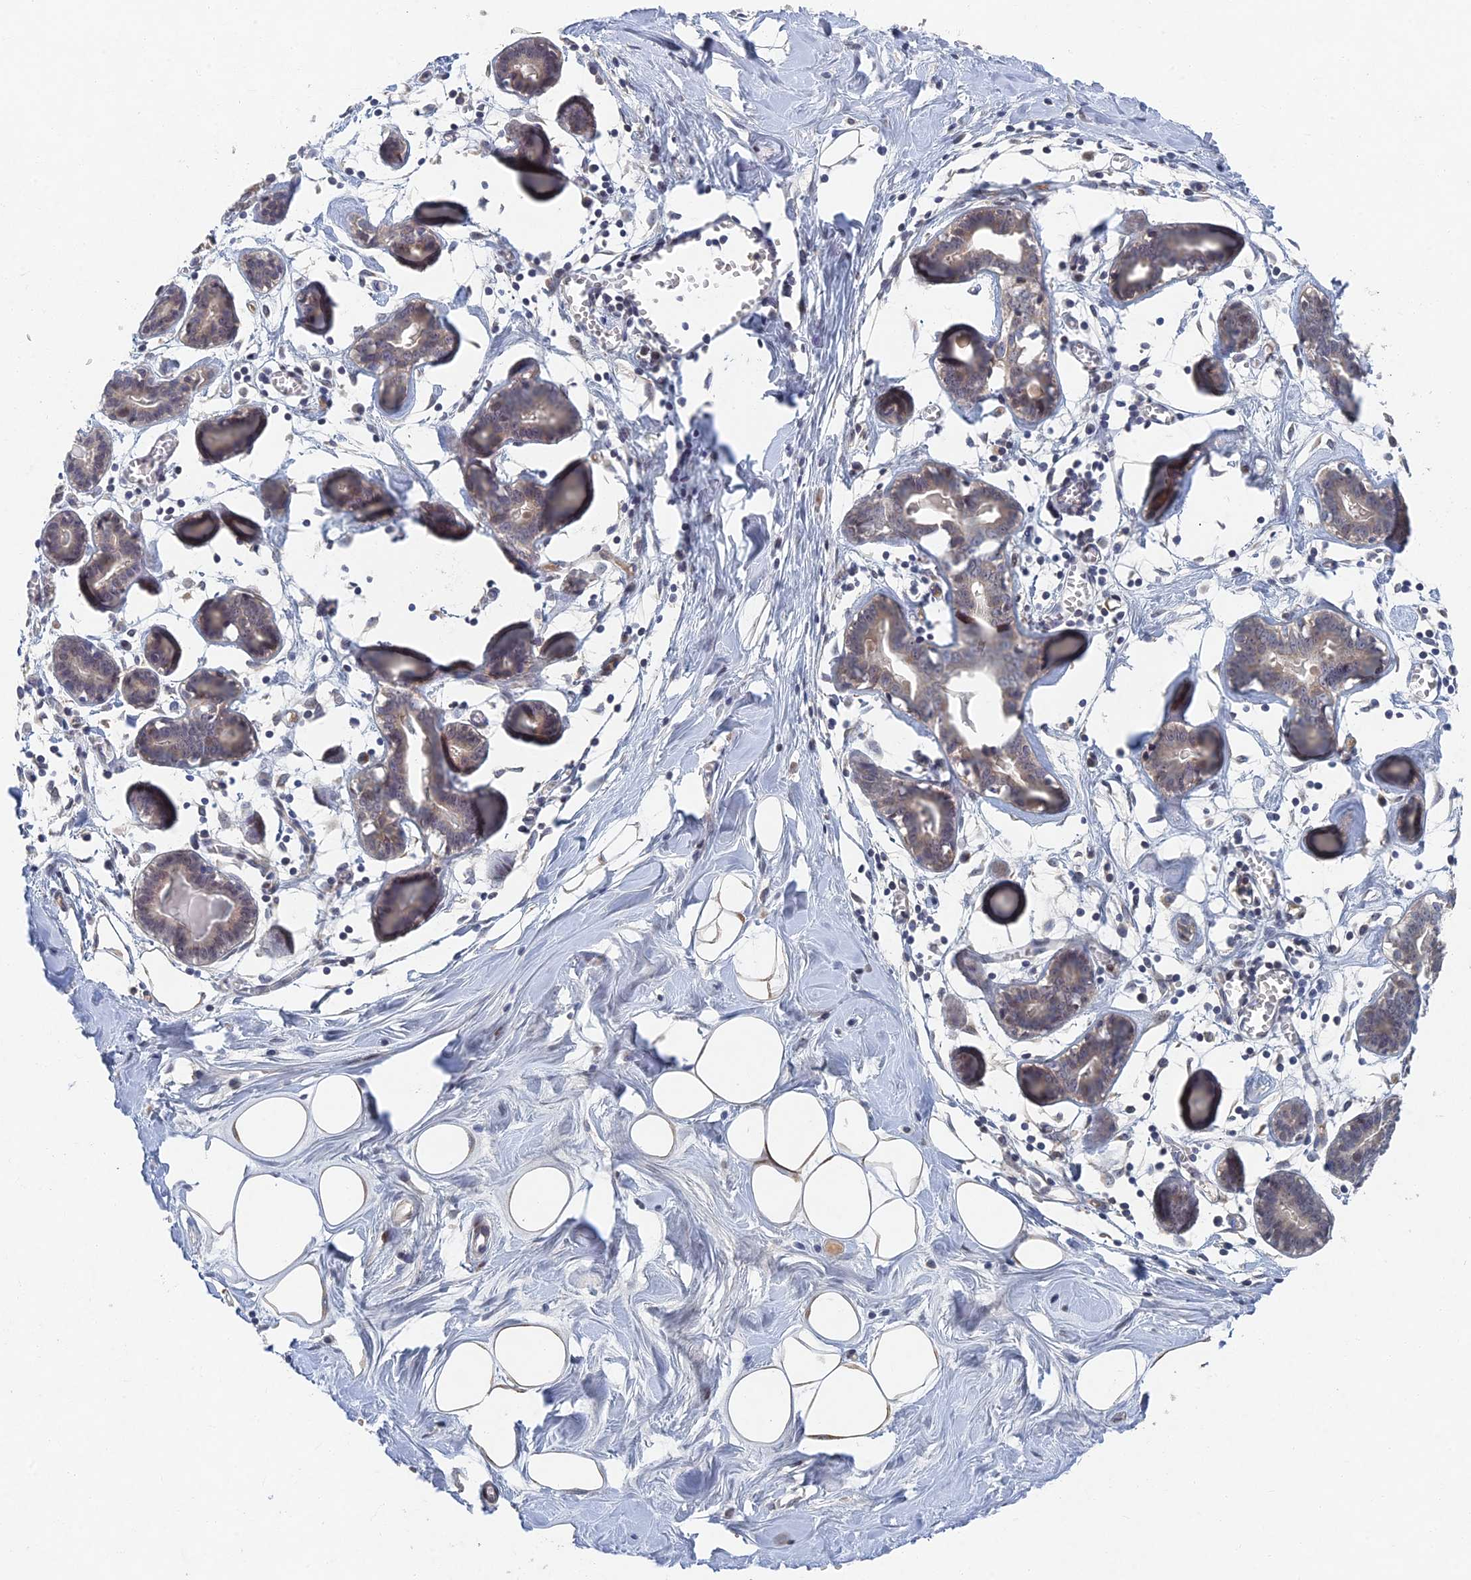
{"staining": {"intensity": "moderate", "quantity": "25%-75%", "location": "cytoplasmic/membranous"}, "tissue": "breast", "cell_type": "Adipocytes", "image_type": "normal", "snomed": [{"axis": "morphology", "description": "Normal tissue, NOS"}, {"axis": "topography", "description": "Breast"}], "caption": "A brown stain shows moderate cytoplasmic/membranous expression of a protein in adipocytes of normal human breast. (DAB (3,3'-diaminobenzidine) IHC with brightfield microscopy, high magnification).", "gene": "GNA15", "patient": {"sex": "female", "age": 27}}